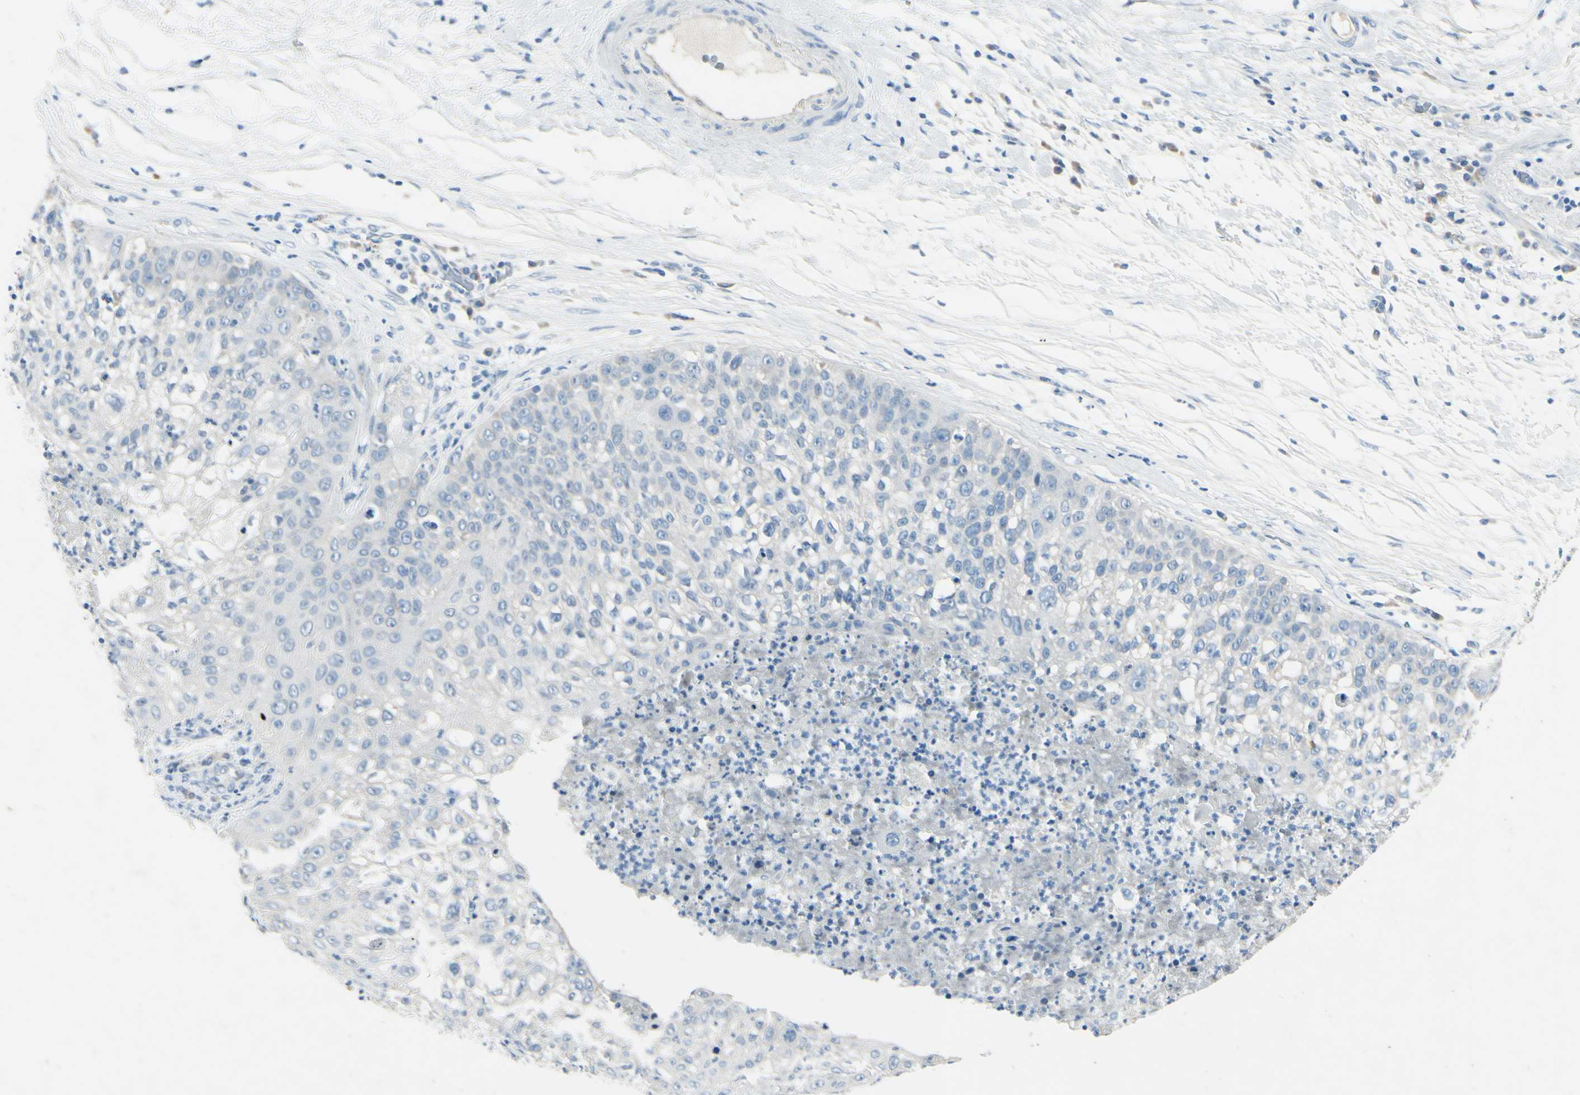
{"staining": {"intensity": "negative", "quantity": "none", "location": "none"}, "tissue": "lung cancer", "cell_type": "Tumor cells", "image_type": "cancer", "snomed": [{"axis": "morphology", "description": "Inflammation, NOS"}, {"axis": "morphology", "description": "Squamous cell carcinoma, NOS"}, {"axis": "topography", "description": "Lymph node"}, {"axis": "topography", "description": "Soft tissue"}, {"axis": "topography", "description": "Lung"}], "caption": "A photomicrograph of lung cancer stained for a protein displays no brown staining in tumor cells.", "gene": "SNAP91", "patient": {"sex": "male", "age": 66}}